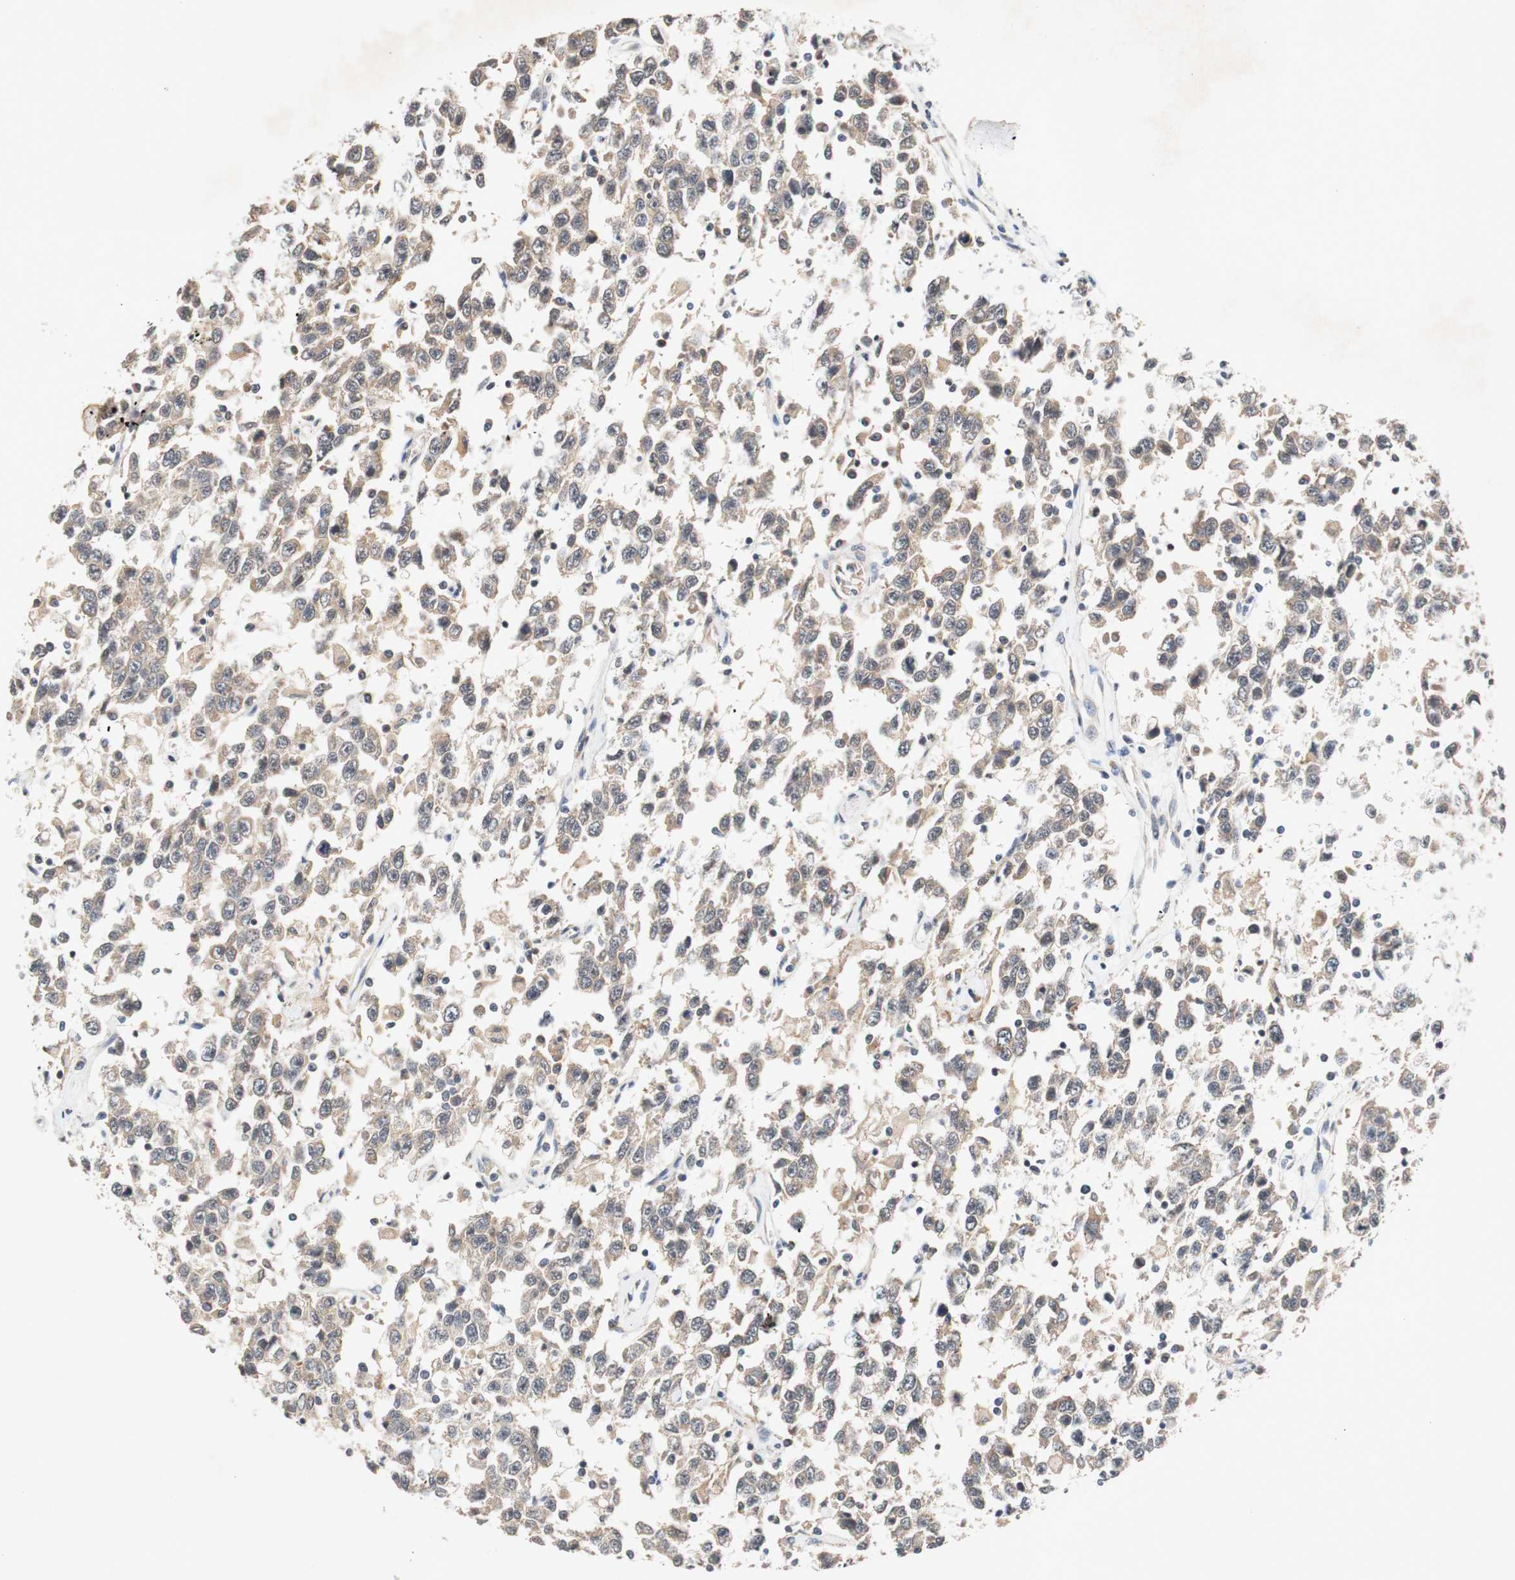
{"staining": {"intensity": "moderate", "quantity": ">75%", "location": "cytoplasmic/membranous"}, "tissue": "testis cancer", "cell_type": "Tumor cells", "image_type": "cancer", "snomed": [{"axis": "morphology", "description": "Seminoma, NOS"}, {"axis": "topography", "description": "Testis"}], "caption": "Tumor cells show moderate cytoplasmic/membranous staining in about >75% of cells in testis seminoma.", "gene": "PIN1", "patient": {"sex": "male", "age": 41}}